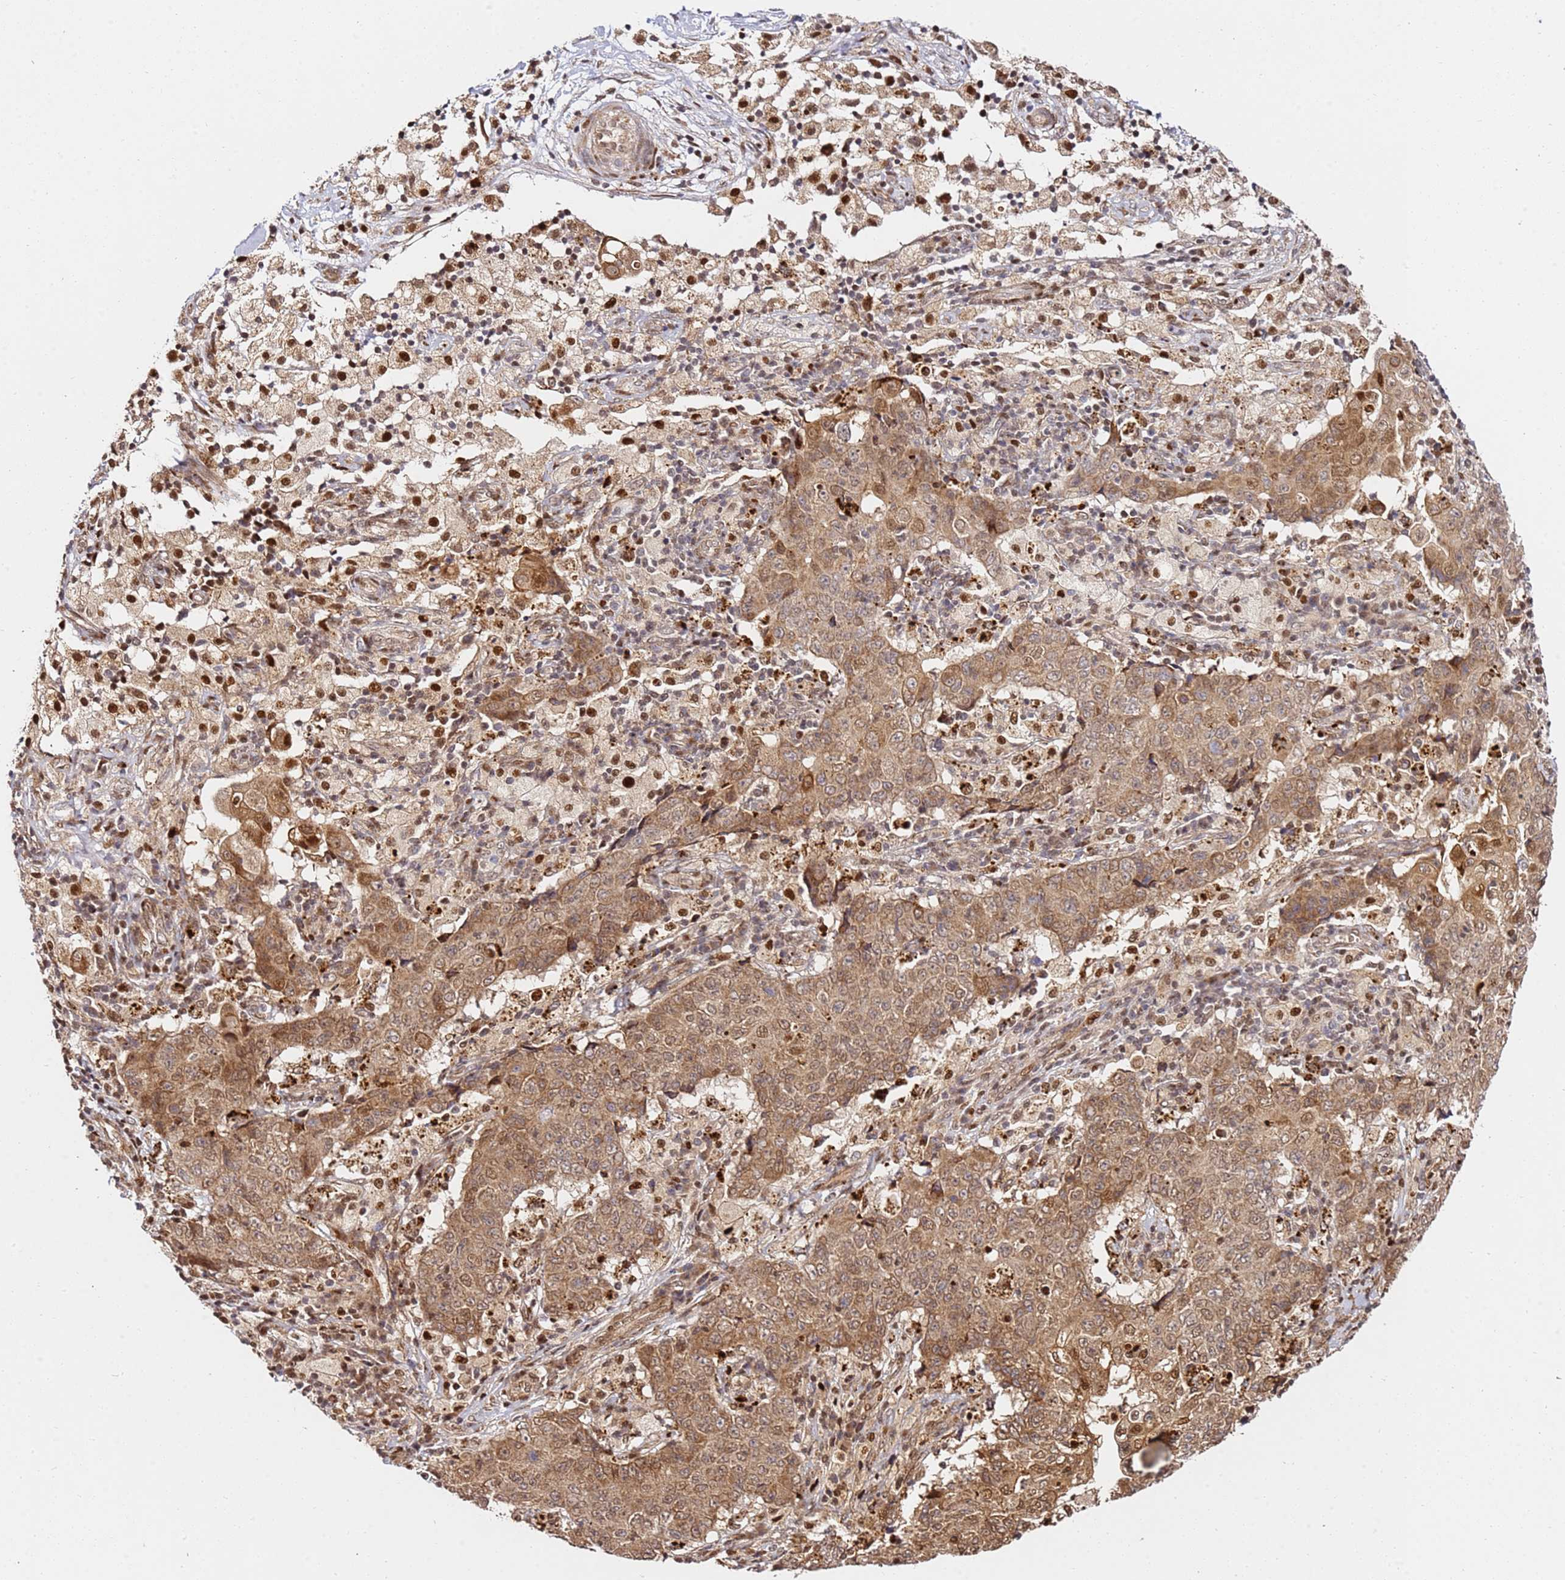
{"staining": {"intensity": "moderate", "quantity": ">75%", "location": "cytoplasmic/membranous,nuclear"}, "tissue": "ovarian cancer", "cell_type": "Tumor cells", "image_type": "cancer", "snomed": [{"axis": "morphology", "description": "Carcinoma, endometroid"}, {"axis": "topography", "description": "Ovary"}], "caption": "Immunohistochemistry (DAB (3,3'-diaminobenzidine)) staining of human ovarian endometroid carcinoma reveals moderate cytoplasmic/membranous and nuclear protein staining in about >75% of tumor cells.", "gene": "SMOX", "patient": {"sex": "female", "age": 42}}